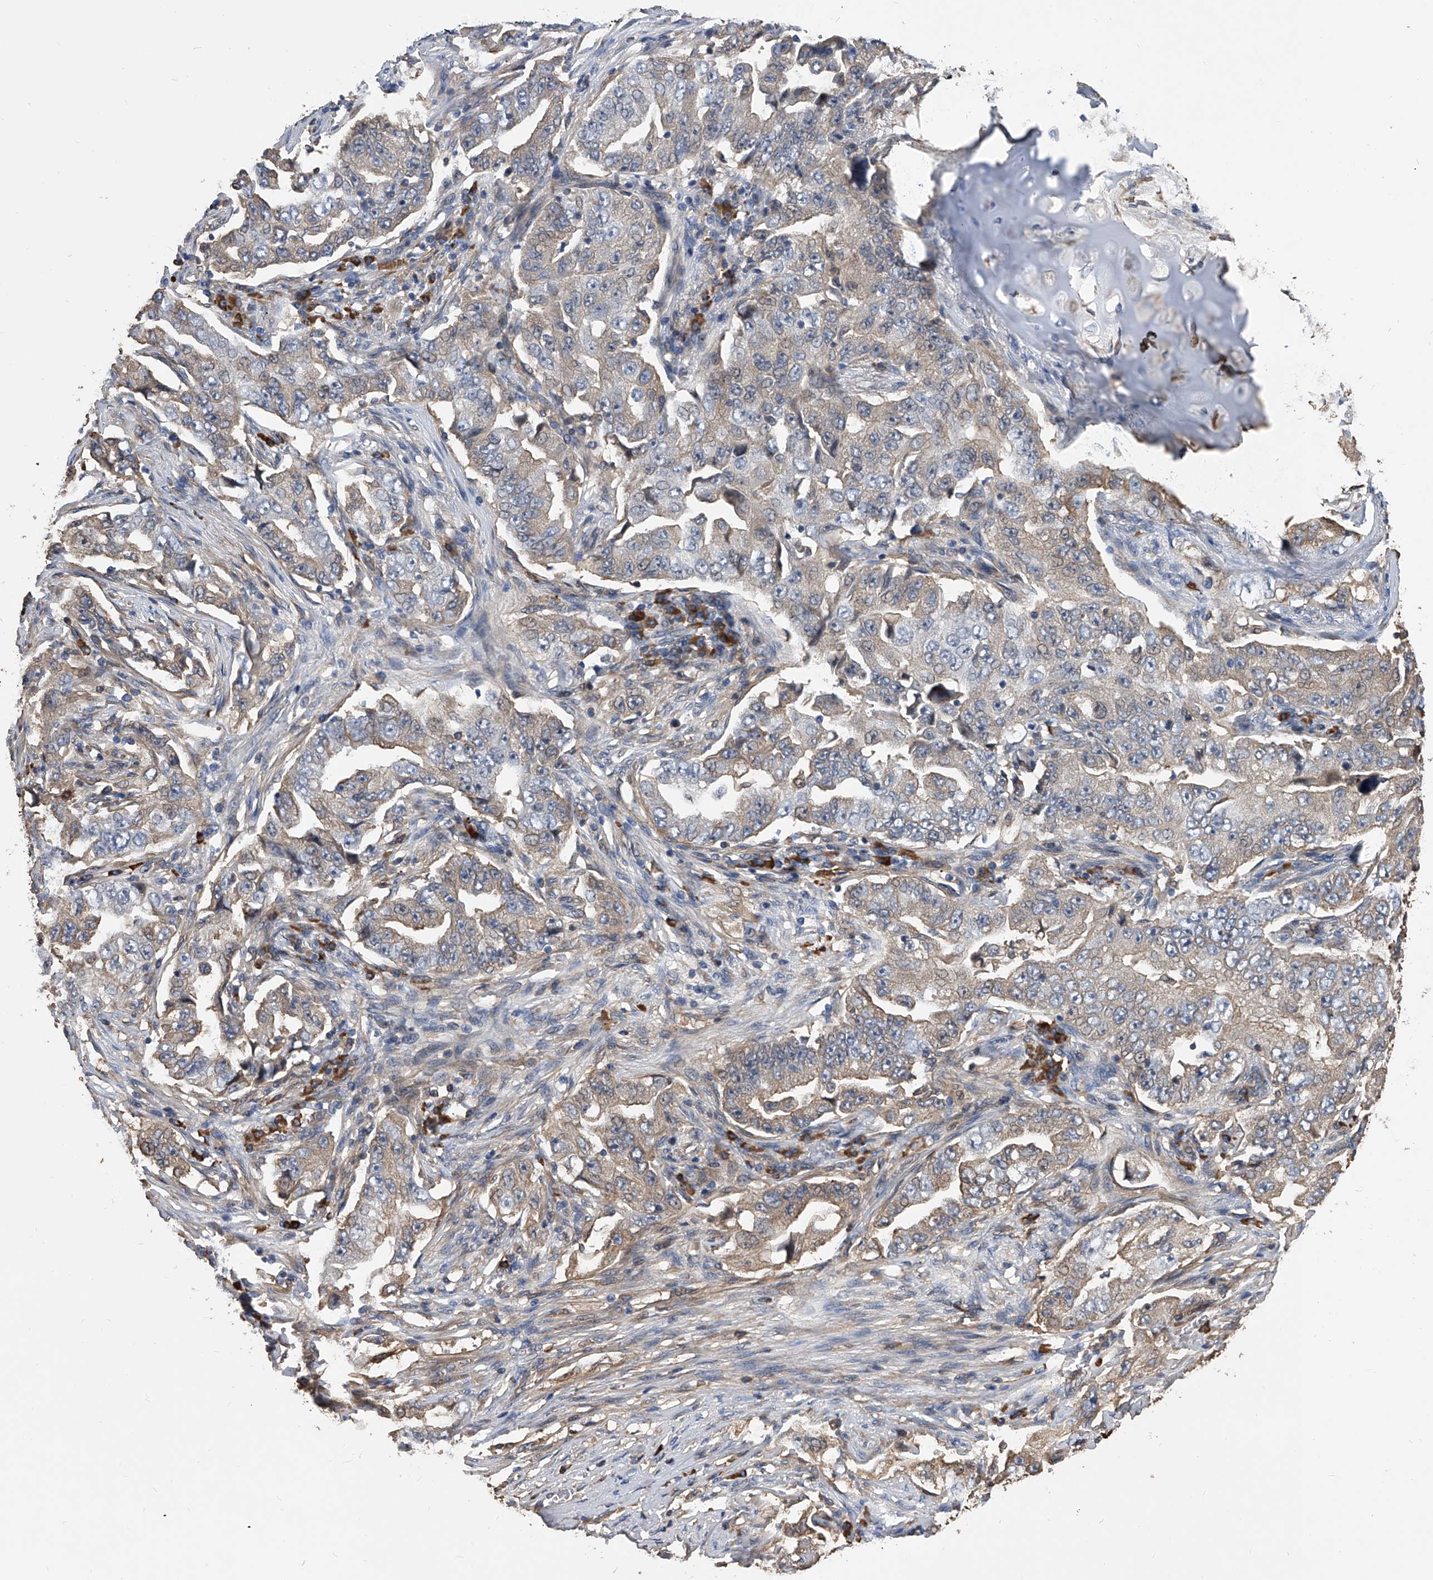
{"staining": {"intensity": "weak", "quantity": "25%-75%", "location": "cytoplasmic/membranous"}, "tissue": "lung cancer", "cell_type": "Tumor cells", "image_type": "cancer", "snomed": [{"axis": "morphology", "description": "Adenocarcinoma, NOS"}, {"axis": "topography", "description": "Lung"}], "caption": "This is an image of IHC staining of lung cancer, which shows weak positivity in the cytoplasmic/membranous of tumor cells.", "gene": "ZNF25", "patient": {"sex": "female", "age": 51}}